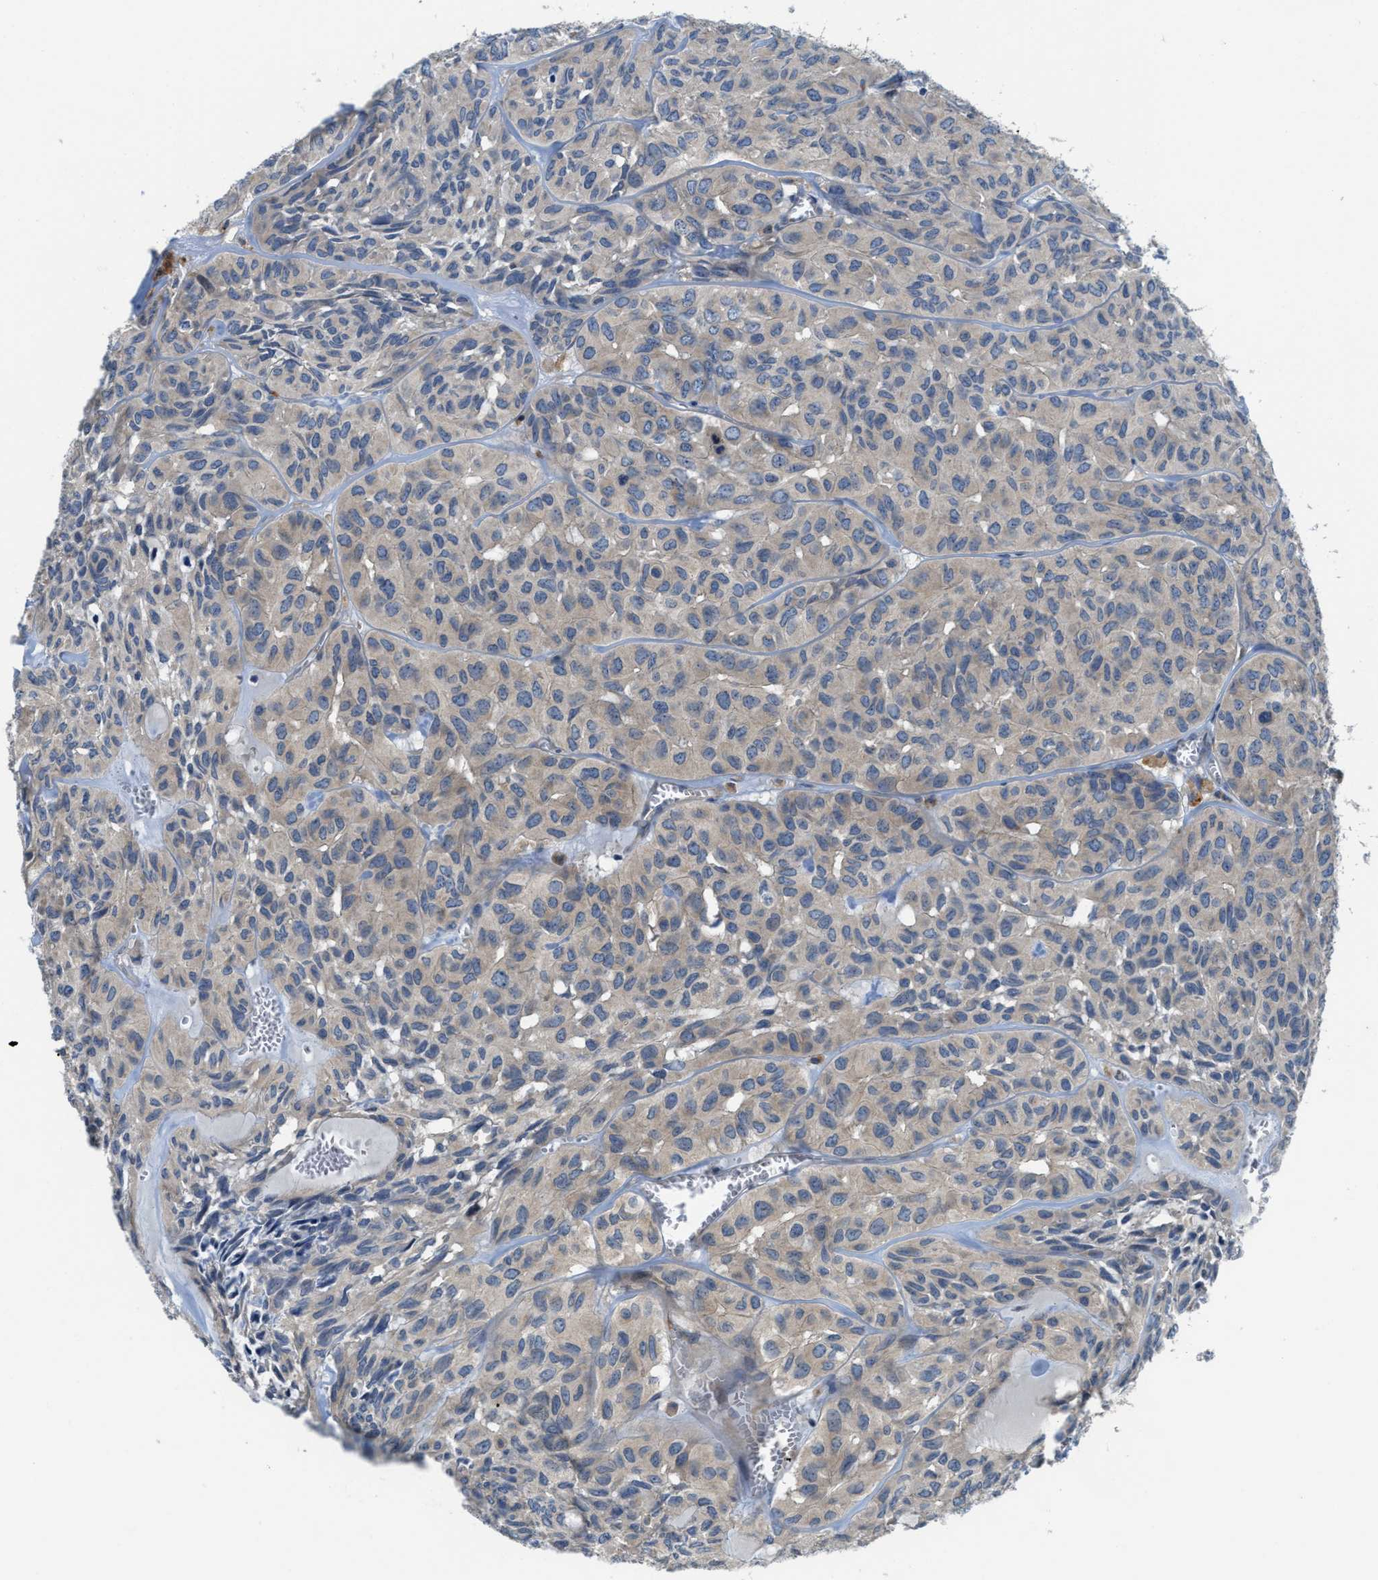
{"staining": {"intensity": "weak", "quantity": "<25%", "location": "cytoplasmic/membranous"}, "tissue": "head and neck cancer", "cell_type": "Tumor cells", "image_type": "cancer", "snomed": [{"axis": "morphology", "description": "Adenocarcinoma, NOS"}, {"axis": "topography", "description": "Salivary gland, NOS"}, {"axis": "topography", "description": "Head-Neck"}], "caption": "IHC of head and neck cancer exhibits no expression in tumor cells.", "gene": "KLHDC10", "patient": {"sex": "female", "age": 76}}